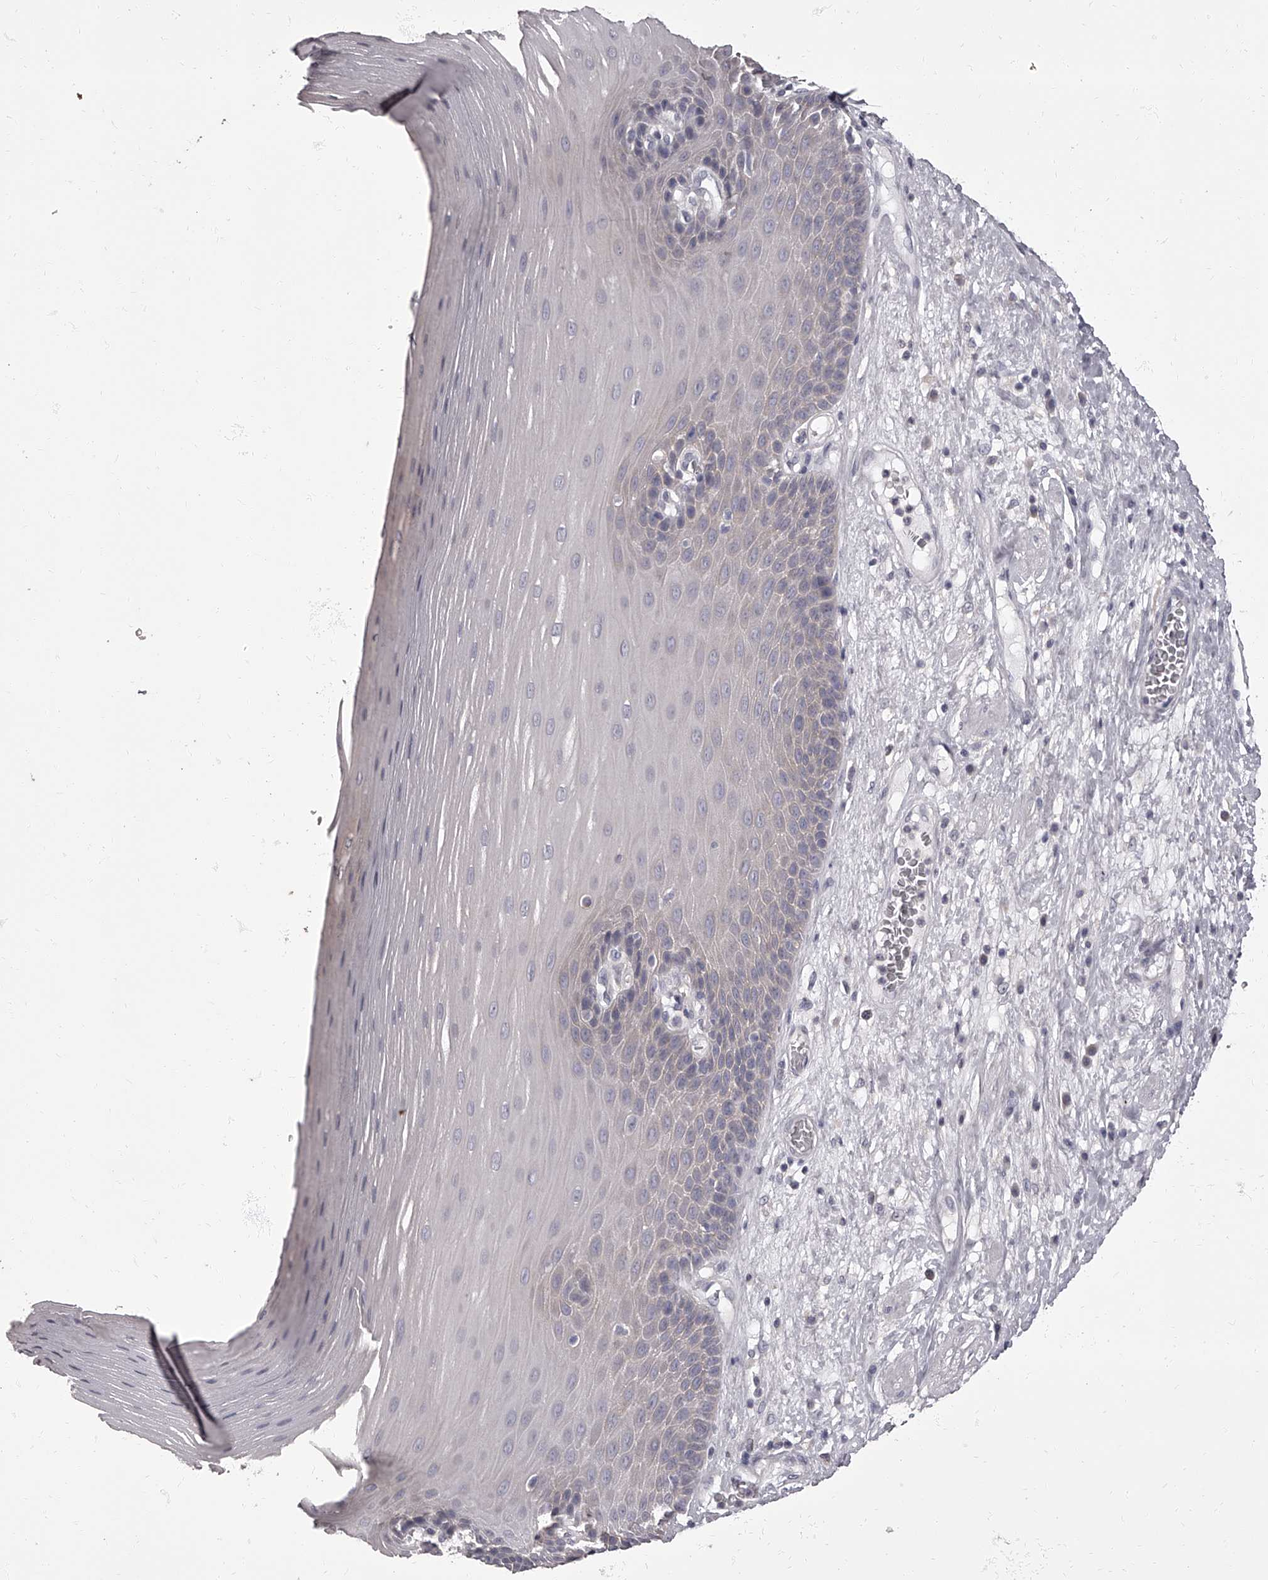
{"staining": {"intensity": "negative", "quantity": "none", "location": "none"}, "tissue": "esophagus", "cell_type": "Squamous epithelial cells", "image_type": "normal", "snomed": [{"axis": "morphology", "description": "Normal tissue, NOS"}, {"axis": "topography", "description": "Esophagus"}], "caption": "The micrograph demonstrates no staining of squamous epithelial cells in benign esophagus.", "gene": "APEH", "patient": {"sex": "male", "age": 62}}